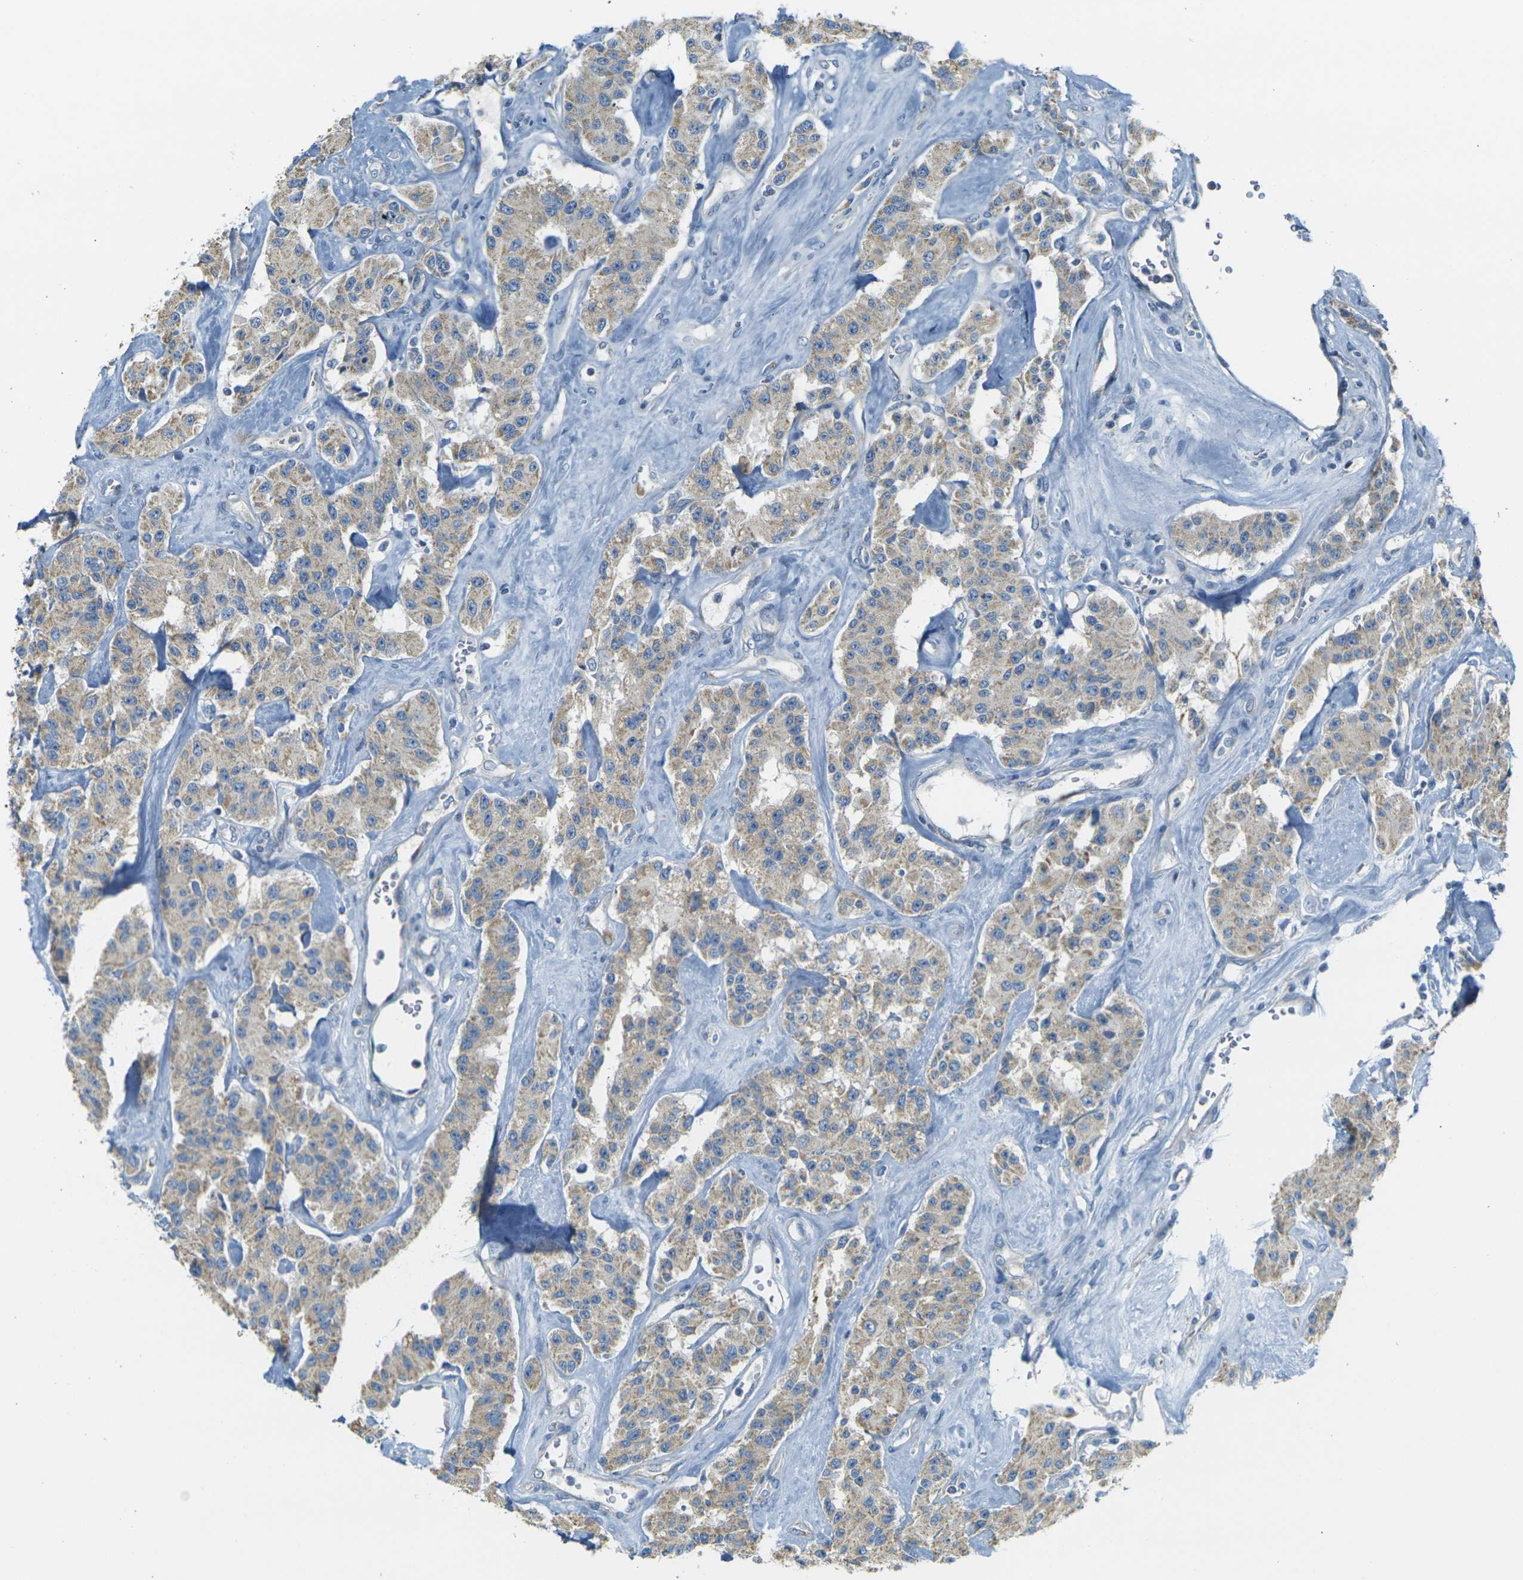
{"staining": {"intensity": "weak", "quantity": ">75%", "location": "cytoplasmic/membranous"}, "tissue": "carcinoid", "cell_type": "Tumor cells", "image_type": "cancer", "snomed": [{"axis": "morphology", "description": "Carcinoid, malignant, NOS"}, {"axis": "topography", "description": "Pancreas"}], "caption": "IHC photomicrograph of neoplastic tissue: carcinoid stained using IHC demonstrates low levels of weak protein expression localized specifically in the cytoplasmic/membranous of tumor cells, appearing as a cytoplasmic/membranous brown color.", "gene": "PARD6B", "patient": {"sex": "male", "age": 41}}